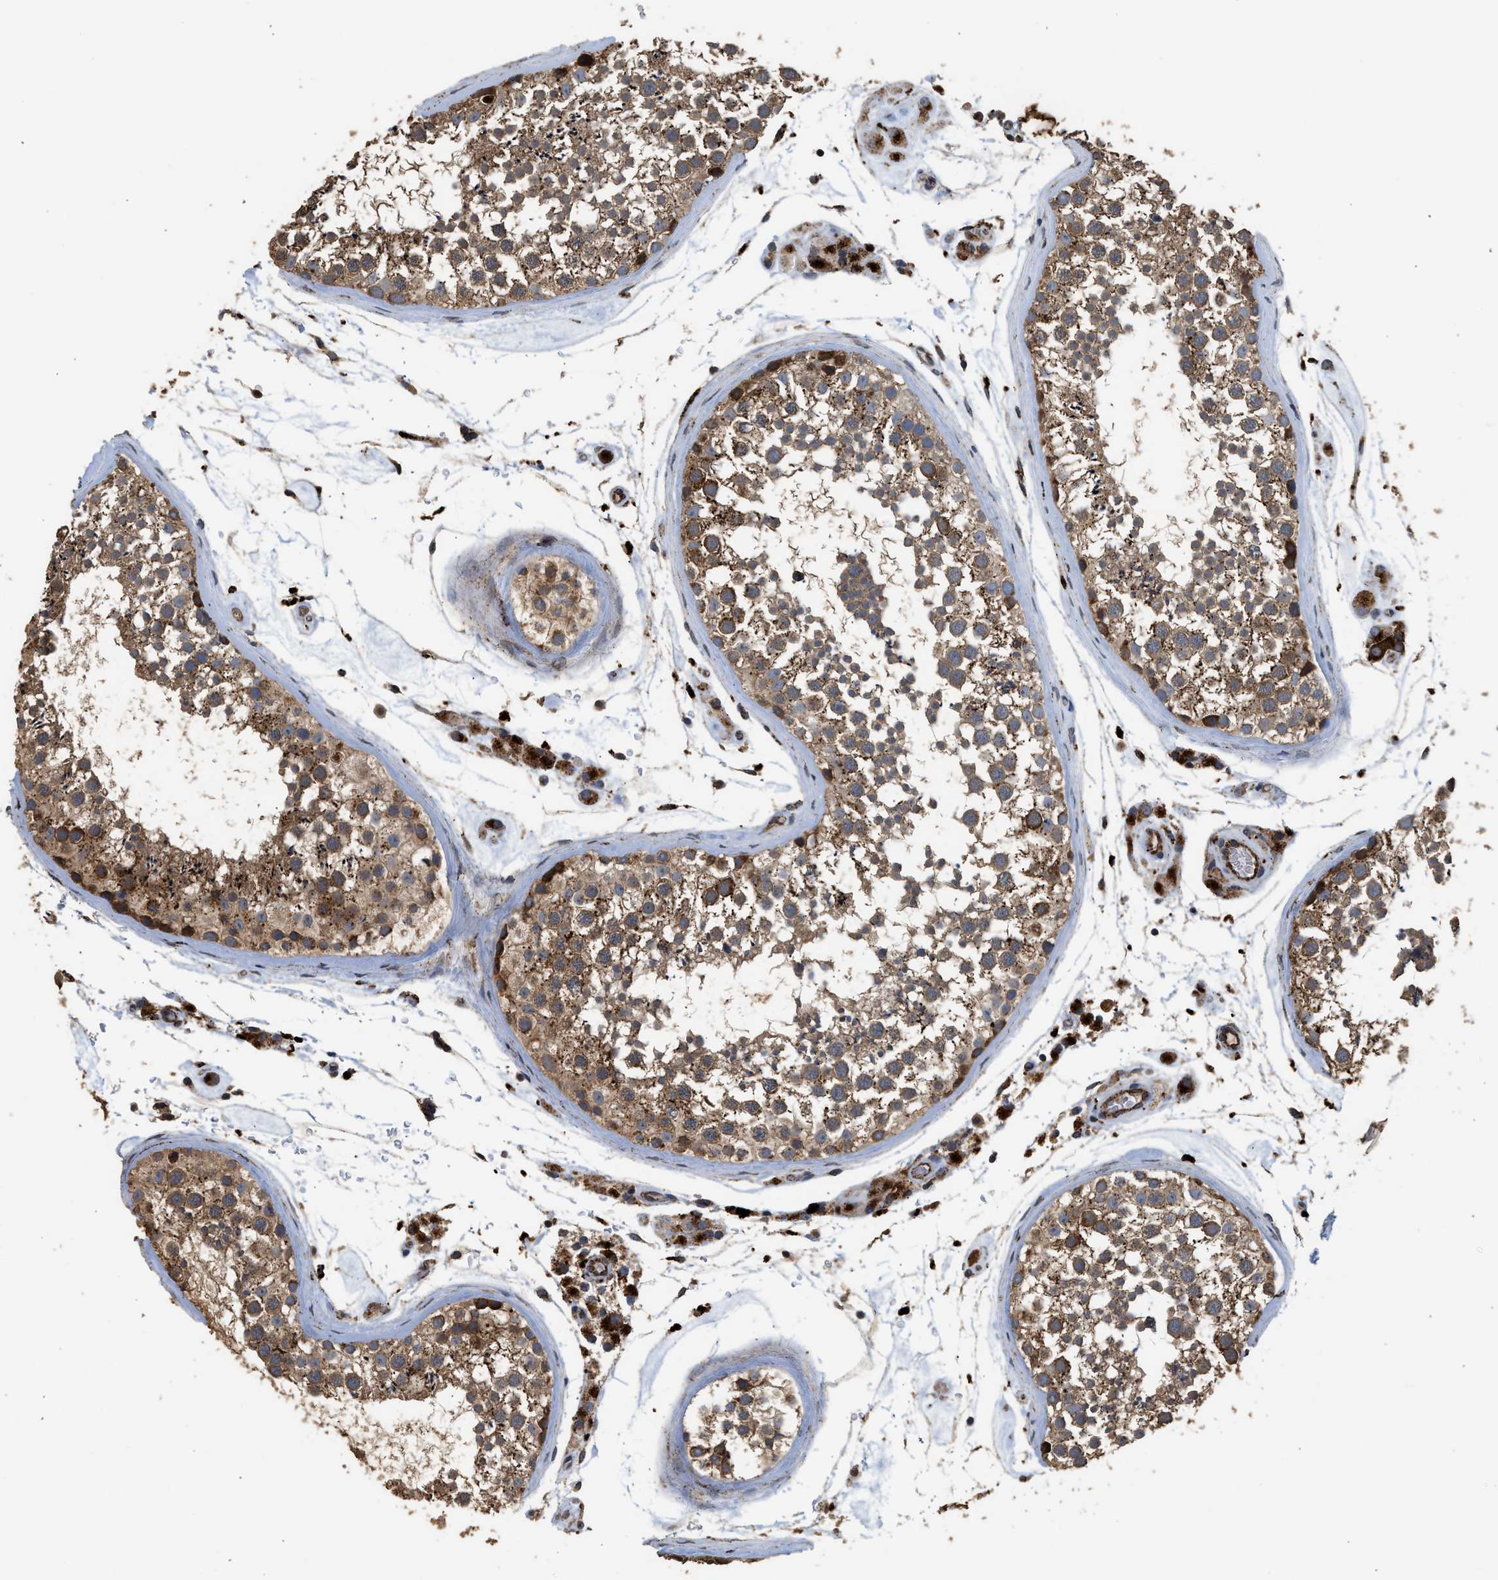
{"staining": {"intensity": "moderate", "quantity": ">75%", "location": "cytoplasmic/membranous"}, "tissue": "testis", "cell_type": "Cells in seminiferous ducts", "image_type": "normal", "snomed": [{"axis": "morphology", "description": "Normal tissue, NOS"}, {"axis": "topography", "description": "Testis"}], "caption": "Protein expression analysis of unremarkable human testis reveals moderate cytoplasmic/membranous staining in about >75% of cells in seminiferous ducts. The staining was performed using DAB, with brown indicating positive protein expression. Nuclei are stained blue with hematoxylin.", "gene": "CTSV", "patient": {"sex": "male", "age": 46}}